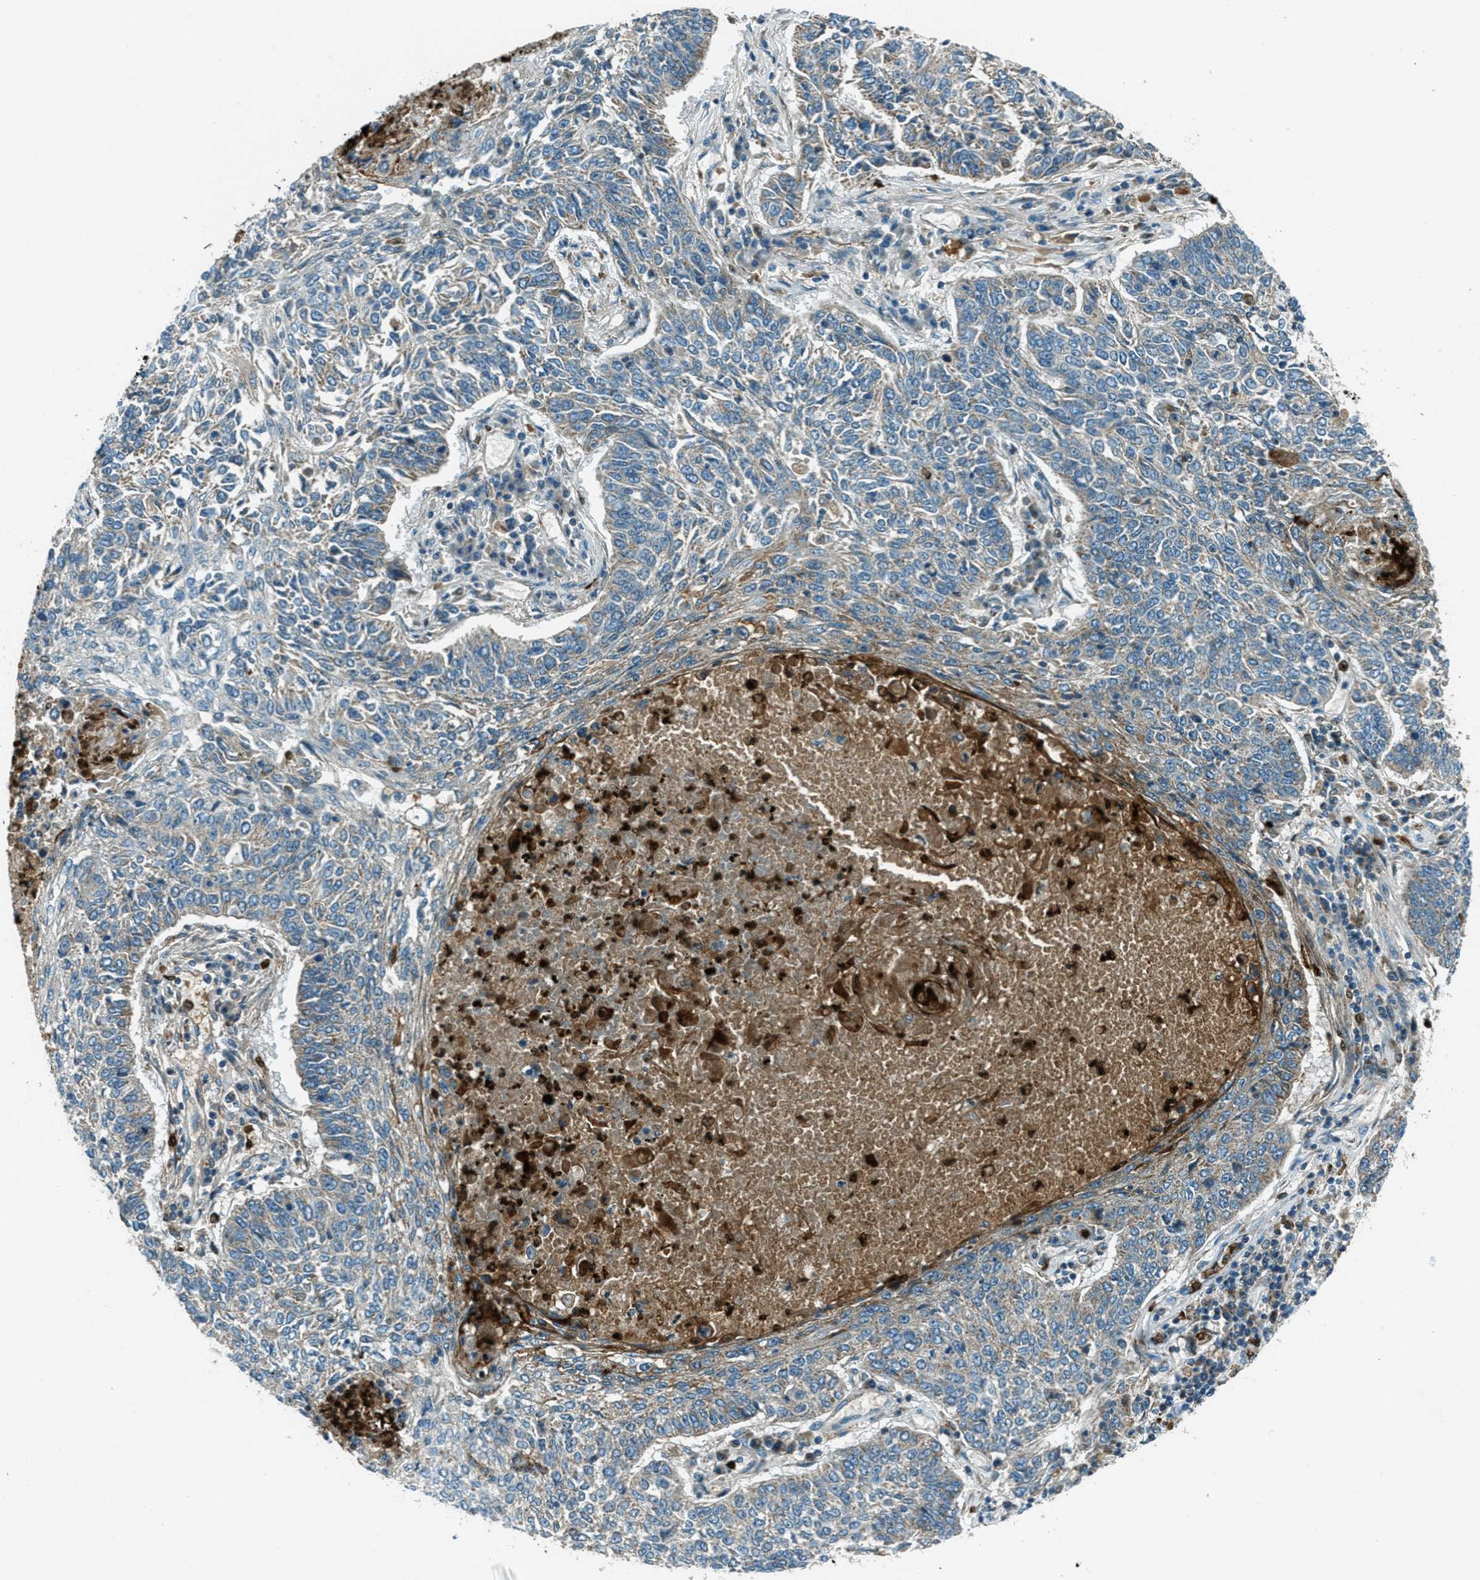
{"staining": {"intensity": "moderate", "quantity": "<25%", "location": "cytoplasmic/membranous"}, "tissue": "lung cancer", "cell_type": "Tumor cells", "image_type": "cancer", "snomed": [{"axis": "morphology", "description": "Normal tissue, NOS"}, {"axis": "morphology", "description": "Squamous cell carcinoma, NOS"}, {"axis": "topography", "description": "Cartilage tissue"}, {"axis": "topography", "description": "Bronchus"}, {"axis": "topography", "description": "Lung"}], "caption": "This histopathology image reveals IHC staining of squamous cell carcinoma (lung), with low moderate cytoplasmic/membranous expression in approximately <25% of tumor cells.", "gene": "FAR1", "patient": {"sex": "female", "age": 49}}